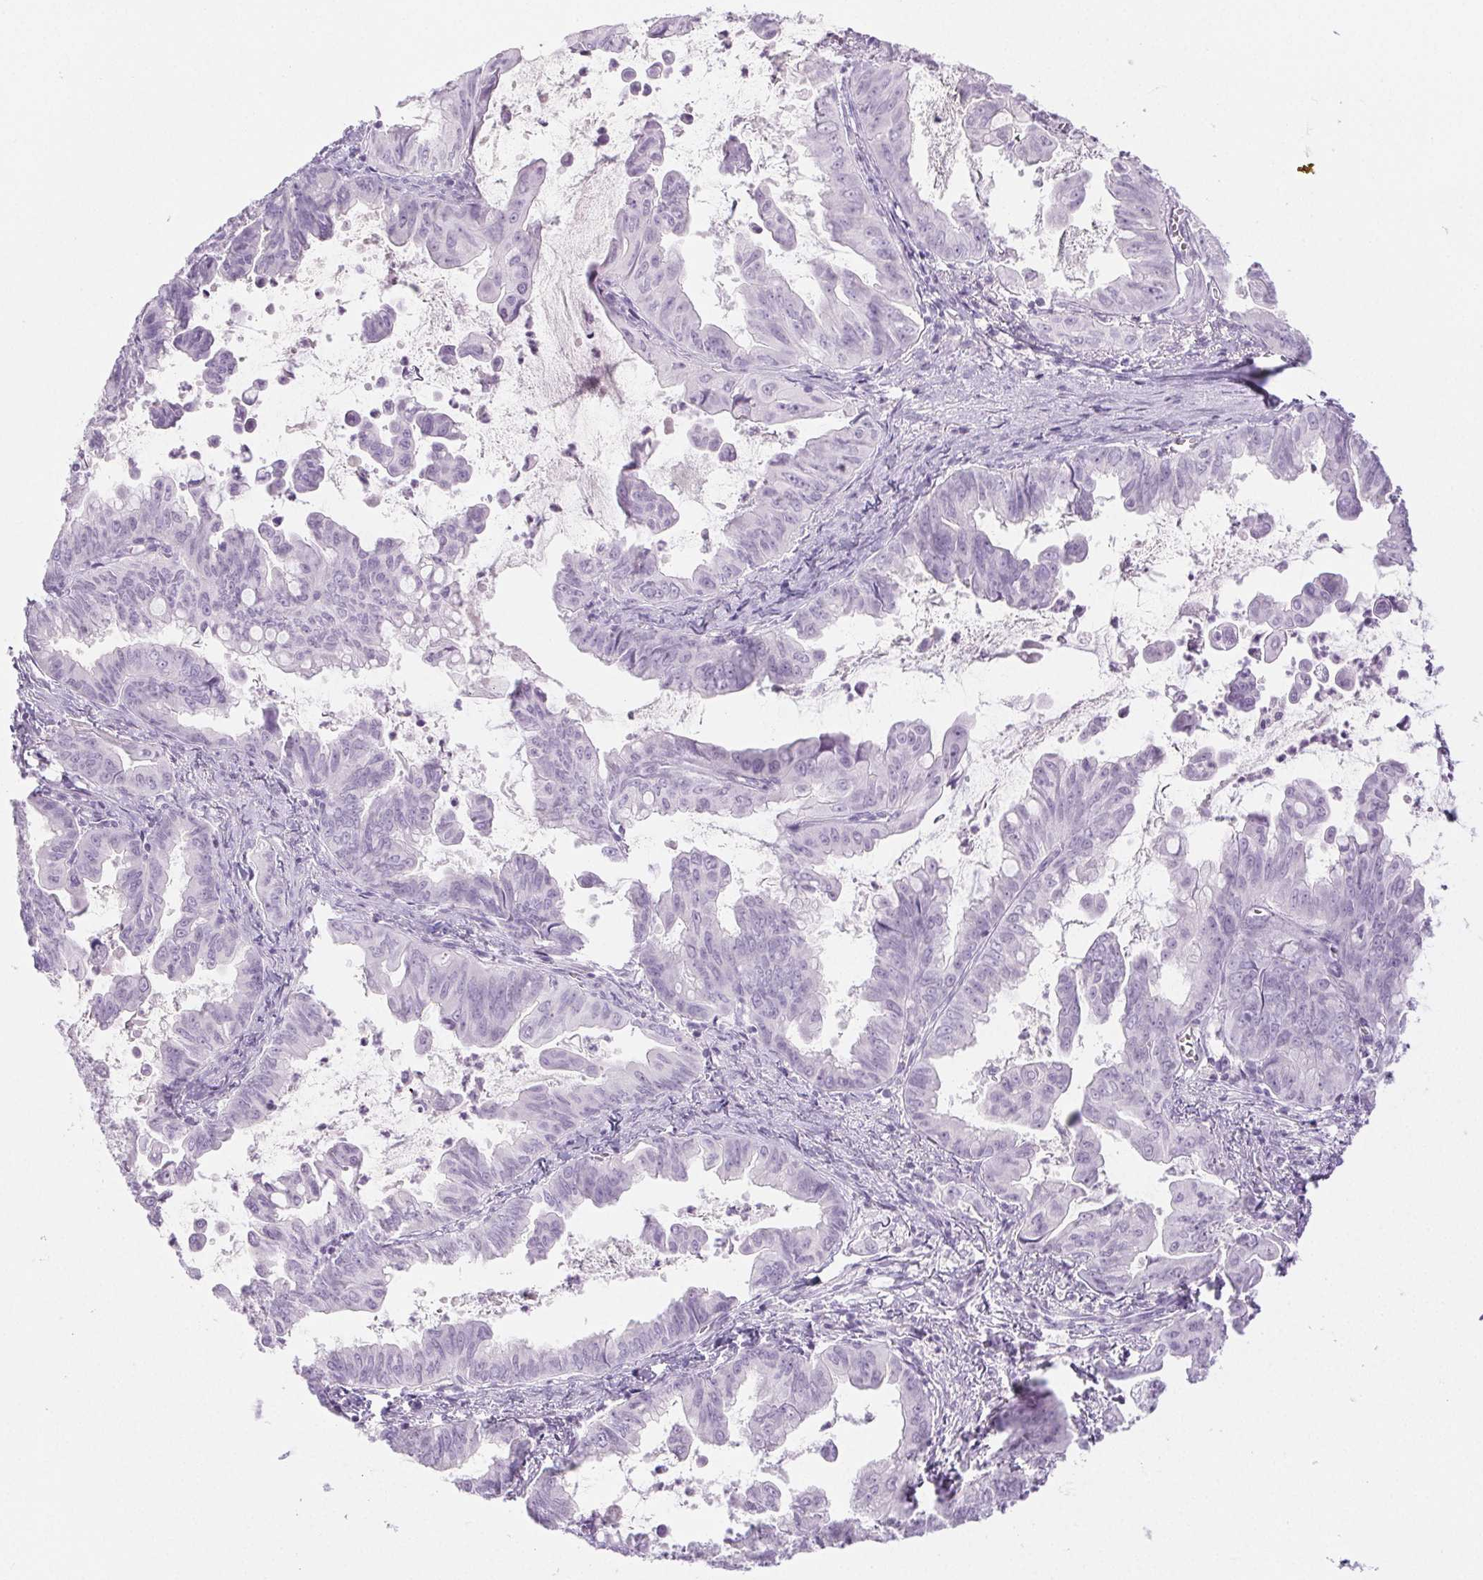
{"staining": {"intensity": "negative", "quantity": "none", "location": "none"}, "tissue": "stomach cancer", "cell_type": "Tumor cells", "image_type": "cancer", "snomed": [{"axis": "morphology", "description": "Adenocarcinoma, NOS"}, {"axis": "topography", "description": "Stomach, upper"}], "caption": "The histopathology image shows no staining of tumor cells in stomach cancer (adenocarcinoma). (Stains: DAB IHC with hematoxylin counter stain, Microscopy: brightfield microscopy at high magnification).", "gene": "SPRR3", "patient": {"sex": "male", "age": 80}}